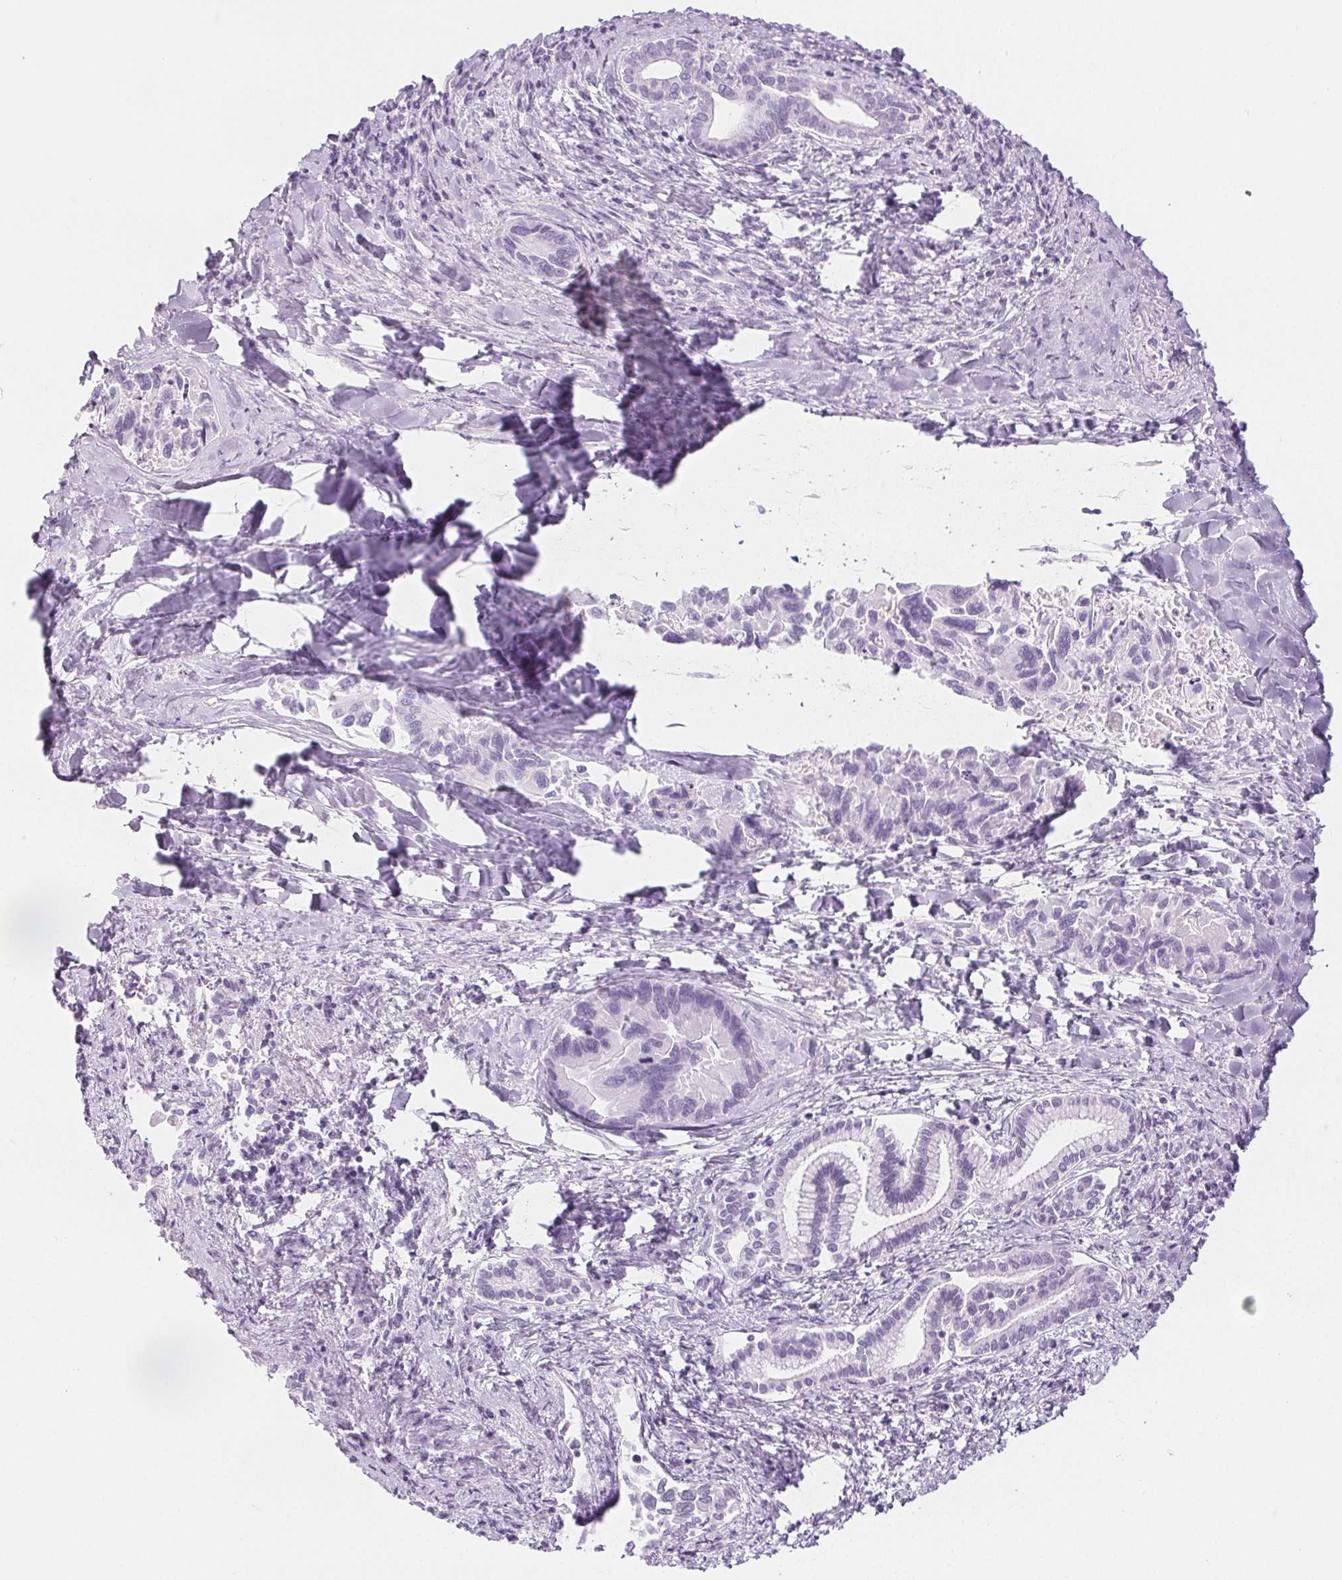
{"staining": {"intensity": "negative", "quantity": "none", "location": "none"}, "tissue": "liver cancer", "cell_type": "Tumor cells", "image_type": "cancer", "snomed": [{"axis": "morphology", "description": "Cholangiocarcinoma"}, {"axis": "topography", "description": "Liver"}], "caption": "Micrograph shows no protein positivity in tumor cells of liver cholangiocarcinoma tissue.", "gene": "SPRR3", "patient": {"sex": "male", "age": 66}}